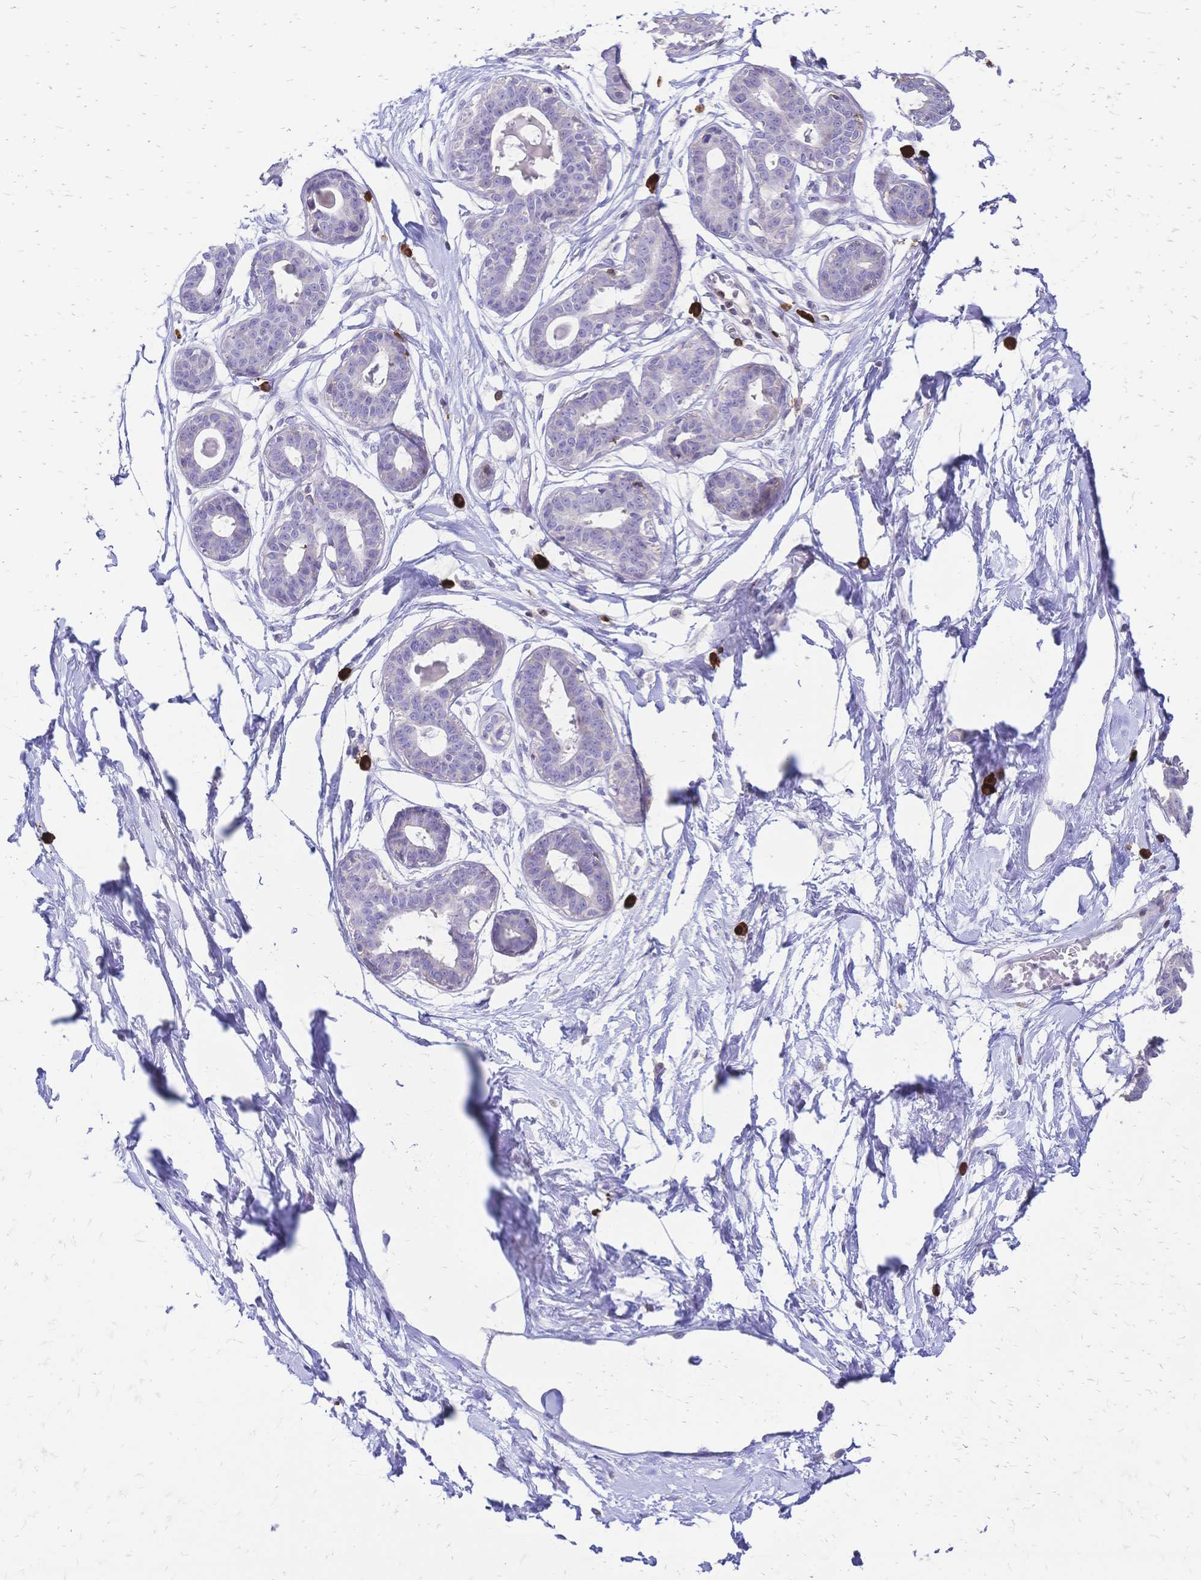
{"staining": {"intensity": "negative", "quantity": "none", "location": "none"}, "tissue": "breast", "cell_type": "Adipocytes", "image_type": "normal", "snomed": [{"axis": "morphology", "description": "Normal tissue, NOS"}, {"axis": "topography", "description": "Breast"}], "caption": "This is a image of IHC staining of normal breast, which shows no staining in adipocytes. (Immunohistochemistry, brightfield microscopy, high magnification).", "gene": "IL2RA", "patient": {"sex": "female", "age": 45}}